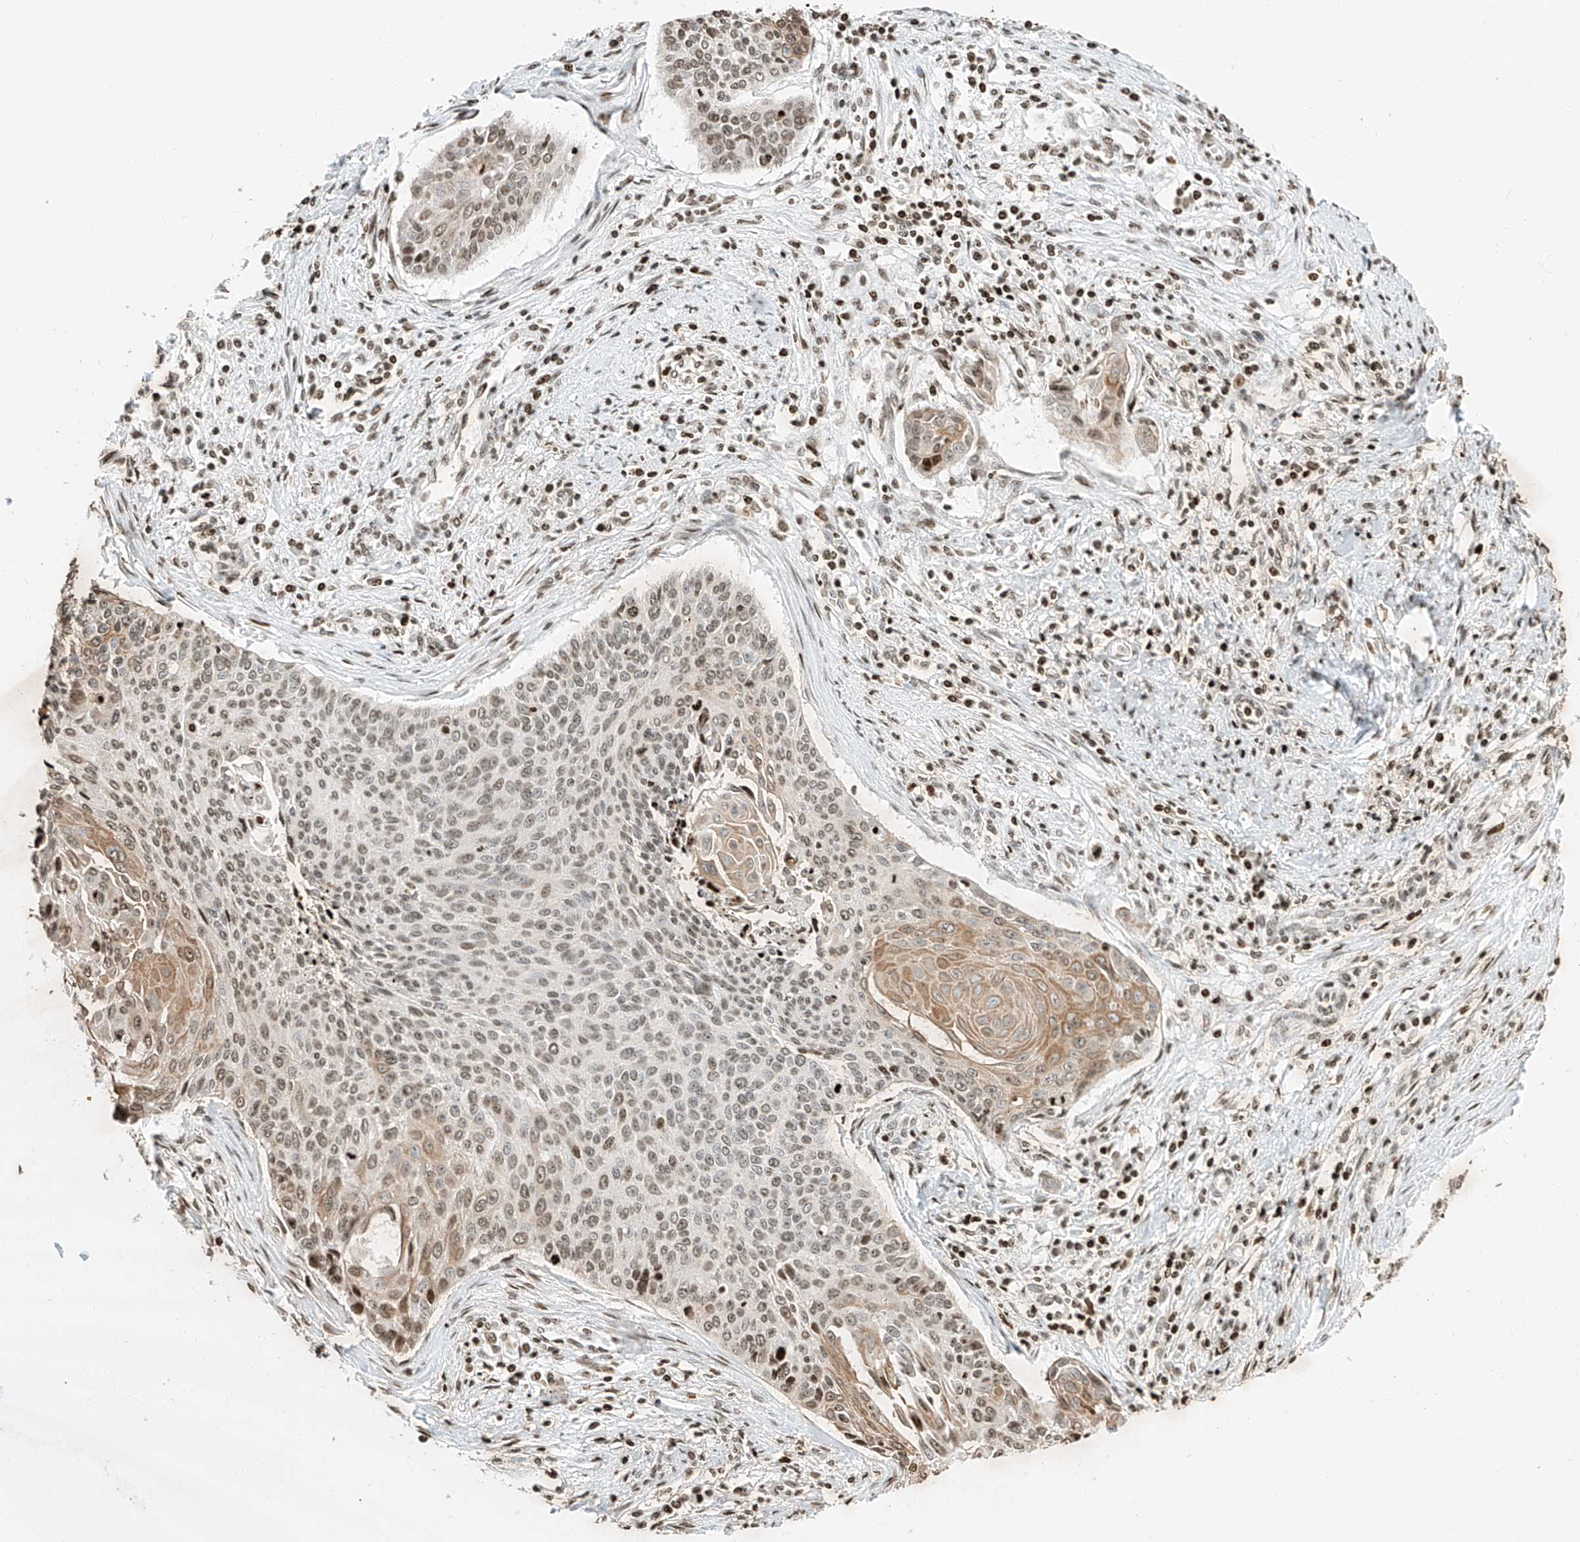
{"staining": {"intensity": "moderate", "quantity": ">75%", "location": "cytoplasmic/membranous,nuclear"}, "tissue": "cervical cancer", "cell_type": "Tumor cells", "image_type": "cancer", "snomed": [{"axis": "morphology", "description": "Squamous cell carcinoma, NOS"}, {"axis": "topography", "description": "Cervix"}], "caption": "A high-resolution photomicrograph shows immunohistochemistry staining of cervical squamous cell carcinoma, which exhibits moderate cytoplasmic/membranous and nuclear expression in approximately >75% of tumor cells.", "gene": "C17orf58", "patient": {"sex": "female", "age": 55}}